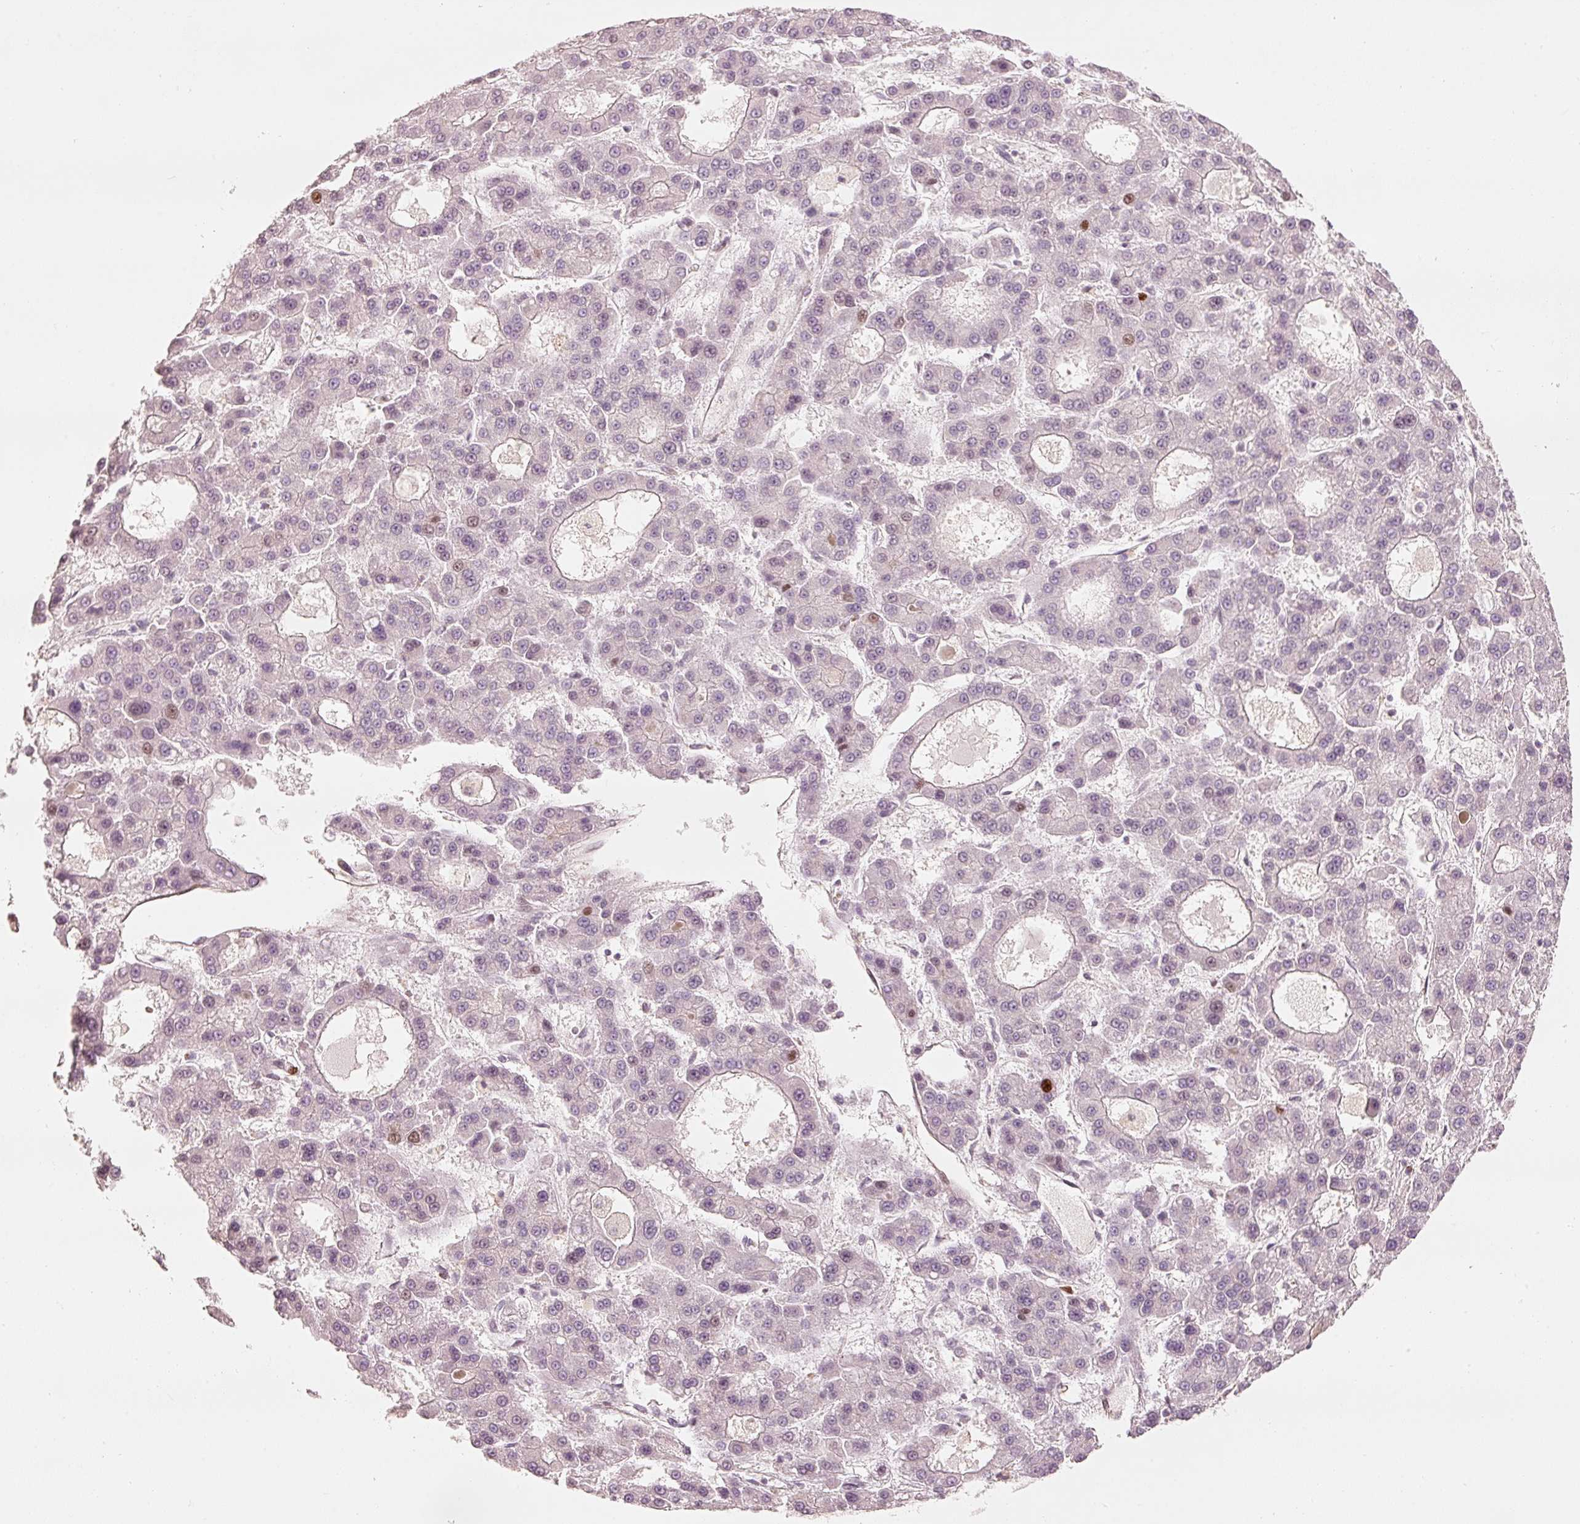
{"staining": {"intensity": "moderate", "quantity": "<25%", "location": "nuclear"}, "tissue": "liver cancer", "cell_type": "Tumor cells", "image_type": "cancer", "snomed": [{"axis": "morphology", "description": "Carcinoma, Hepatocellular, NOS"}, {"axis": "topography", "description": "Liver"}], "caption": "Immunohistochemistry (IHC) histopathology image of neoplastic tissue: human liver cancer (hepatocellular carcinoma) stained using immunohistochemistry displays low levels of moderate protein expression localized specifically in the nuclear of tumor cells, appearing as a nuclear brown color.", "gene": "TREX2", "patient": {"sex": "male", "age": 70}}